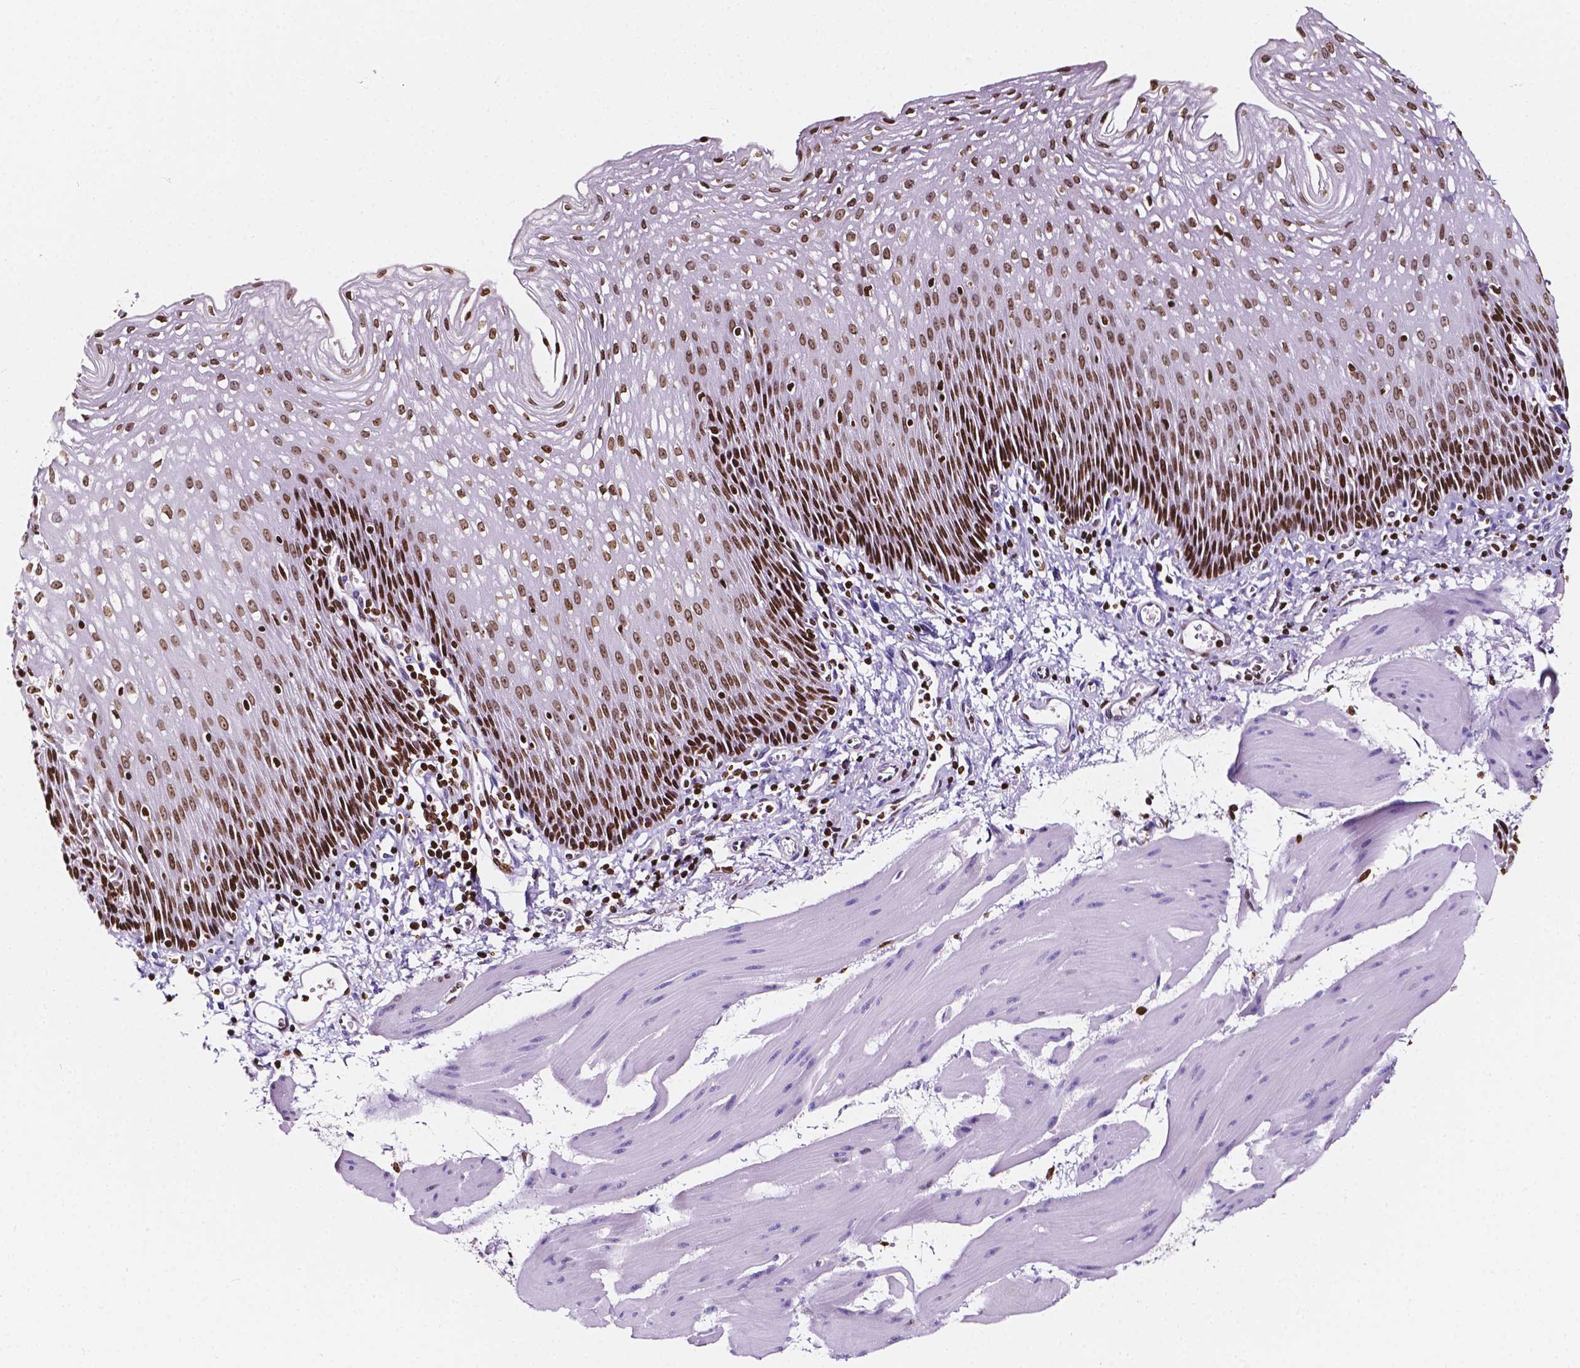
{"staining": {"intensity": "strong", "quantity": "25%-75%", "location": "nuclear"}, "tissue": "esophagus", "cell_type": "Squamous epithelial cells", "image_type": "normal", "snomed": [{"axis": "morphology", "description": "Normal tissue, NOS"}, {"axis": "topography", "description": "Esophagus"}], "caption": "Immunohistochemical staining of benign human esophagus exhibits 25%-75% levels of strong nuclear protein expression in about 25%-75% of squamous epithelial cells.", "gene": "CBY3", "patient": {"sex": "female", "age": 64}}